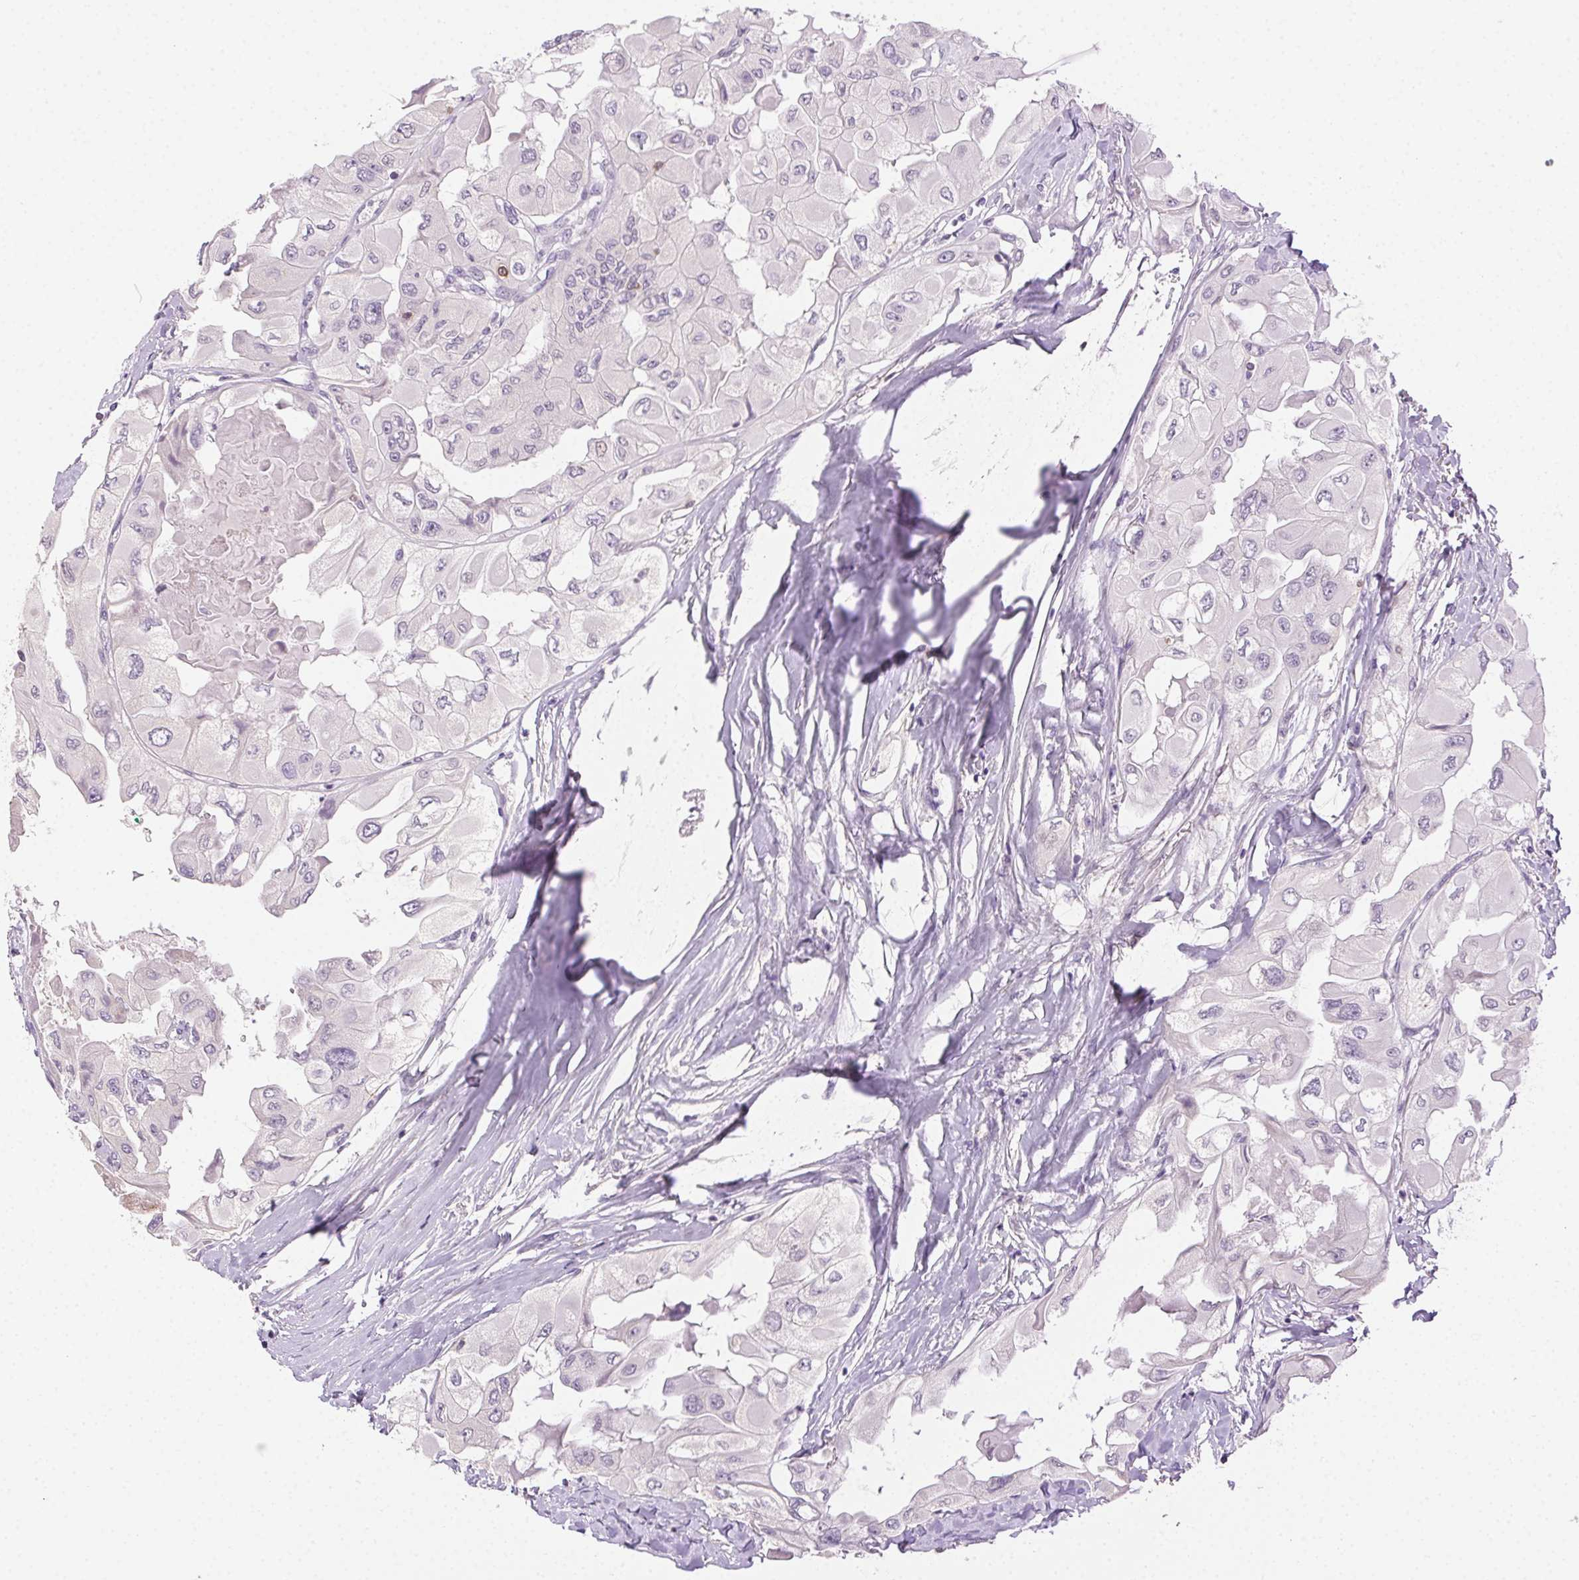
{"staining": {"intensity": "negative", "quantity": "none", "location": "none"}, "tissue": "thyroid cancer", "cell_type": "Tumor cells", "image_type": "cancer", "snomed": [{"axis": "morphology", "description": "Normal tissue, NOS"}, {"axis": "morphology", "description": "Papillary adenocarcinoma, NOS"}, {"axis": "topography", "description": "Thyroid gland"}], "caption": "This is an immunohistochemistry (IHC) image of papillary adenocarcinoma (thyroid). There is no expression in tumor cells.", "gene": "AKAP5", "patient": {"sex": "female", "age": 59}}